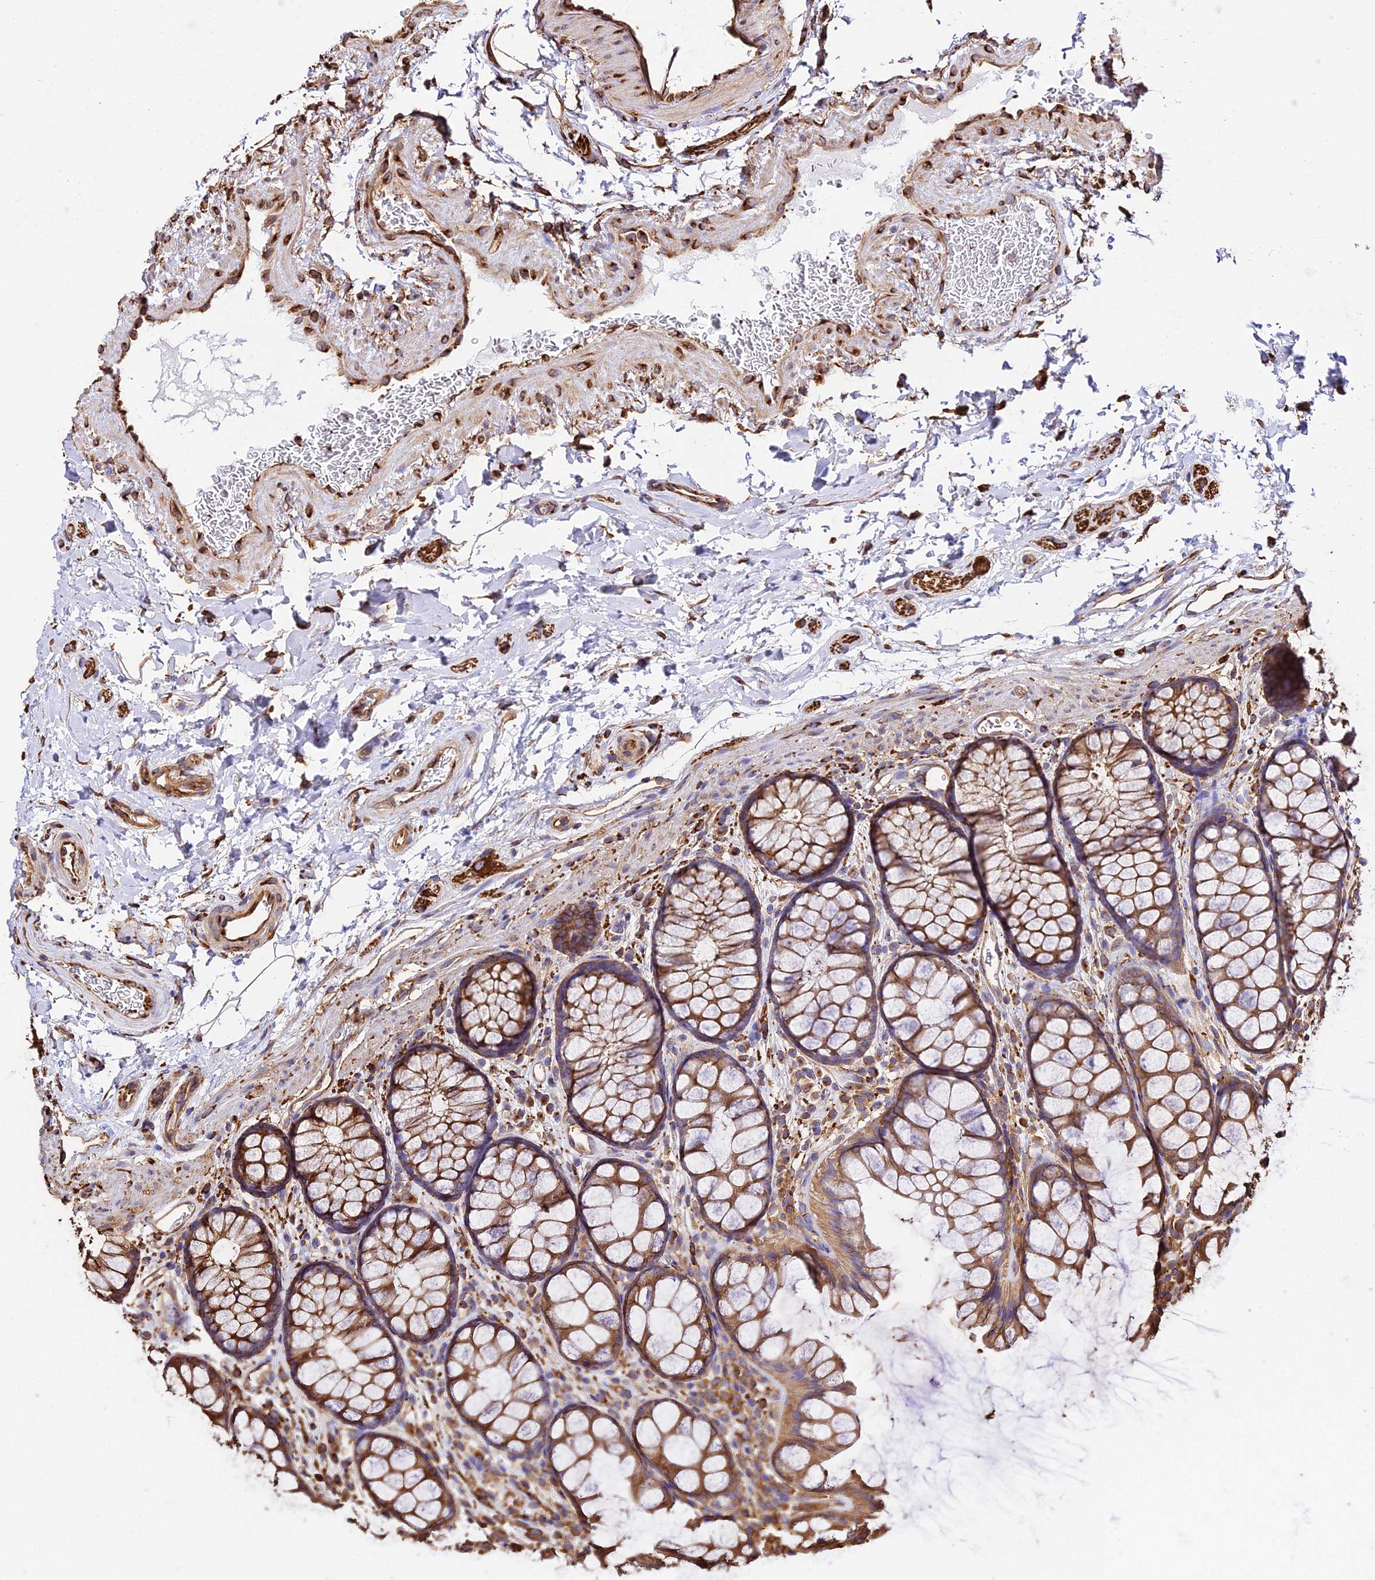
{"staining": {"intensity": "strong", "quantity": ">75%", "location": "cytoplasmic/membranous"}, "tissue": "colon", "cell_type": "Endothelial cells", "image_type": "normal", "snomed": [{"axis": "morphology", "description": "Normal tissue, NOS"}, {"axis": "topography", "description": "Colon"}], "caption": "This image displays IHC staining of benign human colon, with high strong cytoplasmic/membranous positivity in approximately >75% of endothelial cells.", "gene": "TUBA1A", "patient": {"sex": "female", "age": 82}}